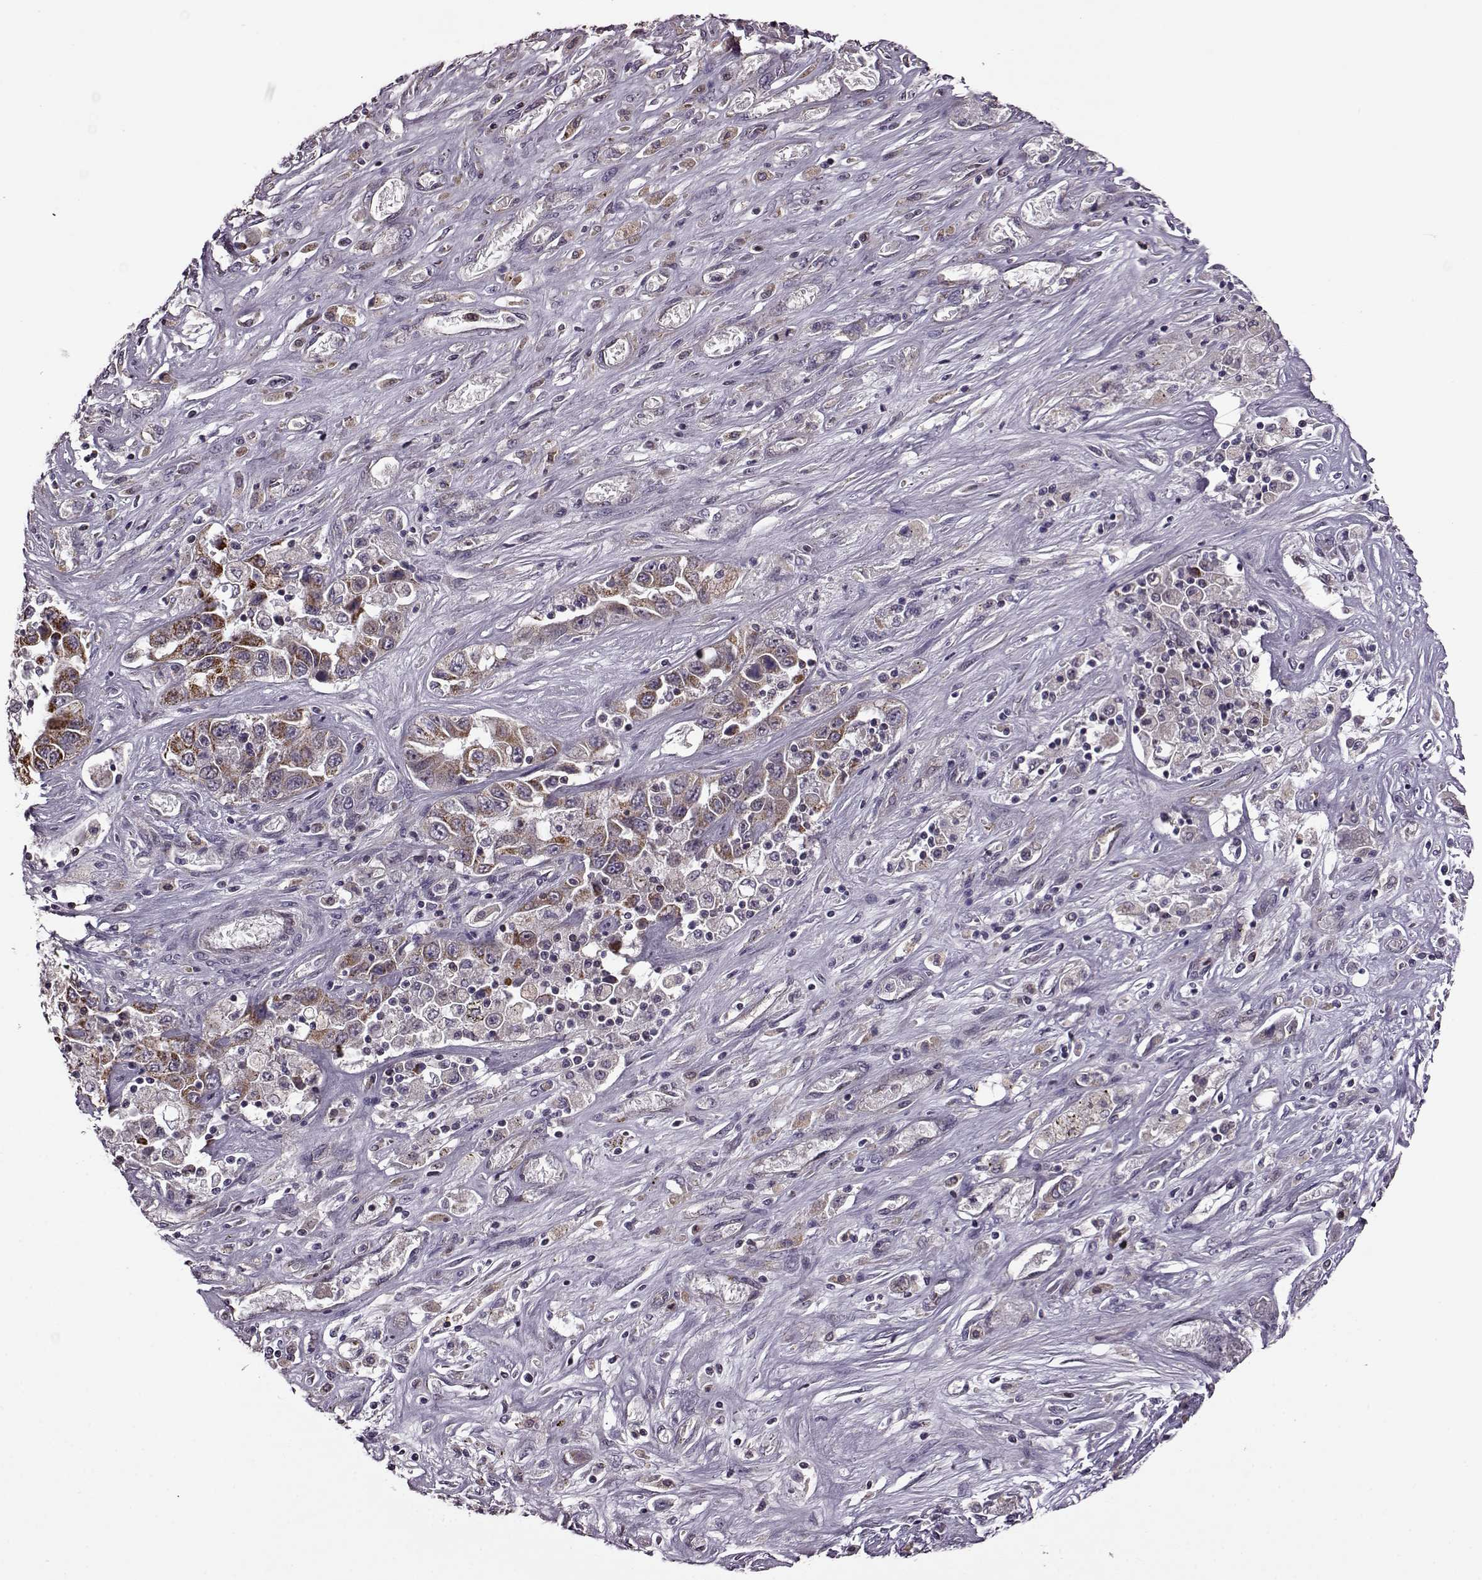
{"staining": {"intensity": "strong", "quantity": ">75%", "location": "cytoplasmic/membranous"}, "tissue": "liver cancer", "cell_type": "Tumor cells", "image_type": "cancer", "snomed": [{"axis": "morphology", "description": "Cholangiocarcinoma"}, {"axis": "topography", "description": "Liver"}], "caption": "This is a micrograph of IHC staining of liver cholangiocarcinoma, which shows strong expression in the cytoplasmic/membranous of tumor cells.", "gene": "MTSS1", "patient": {"sex": "female", "age": 52}}